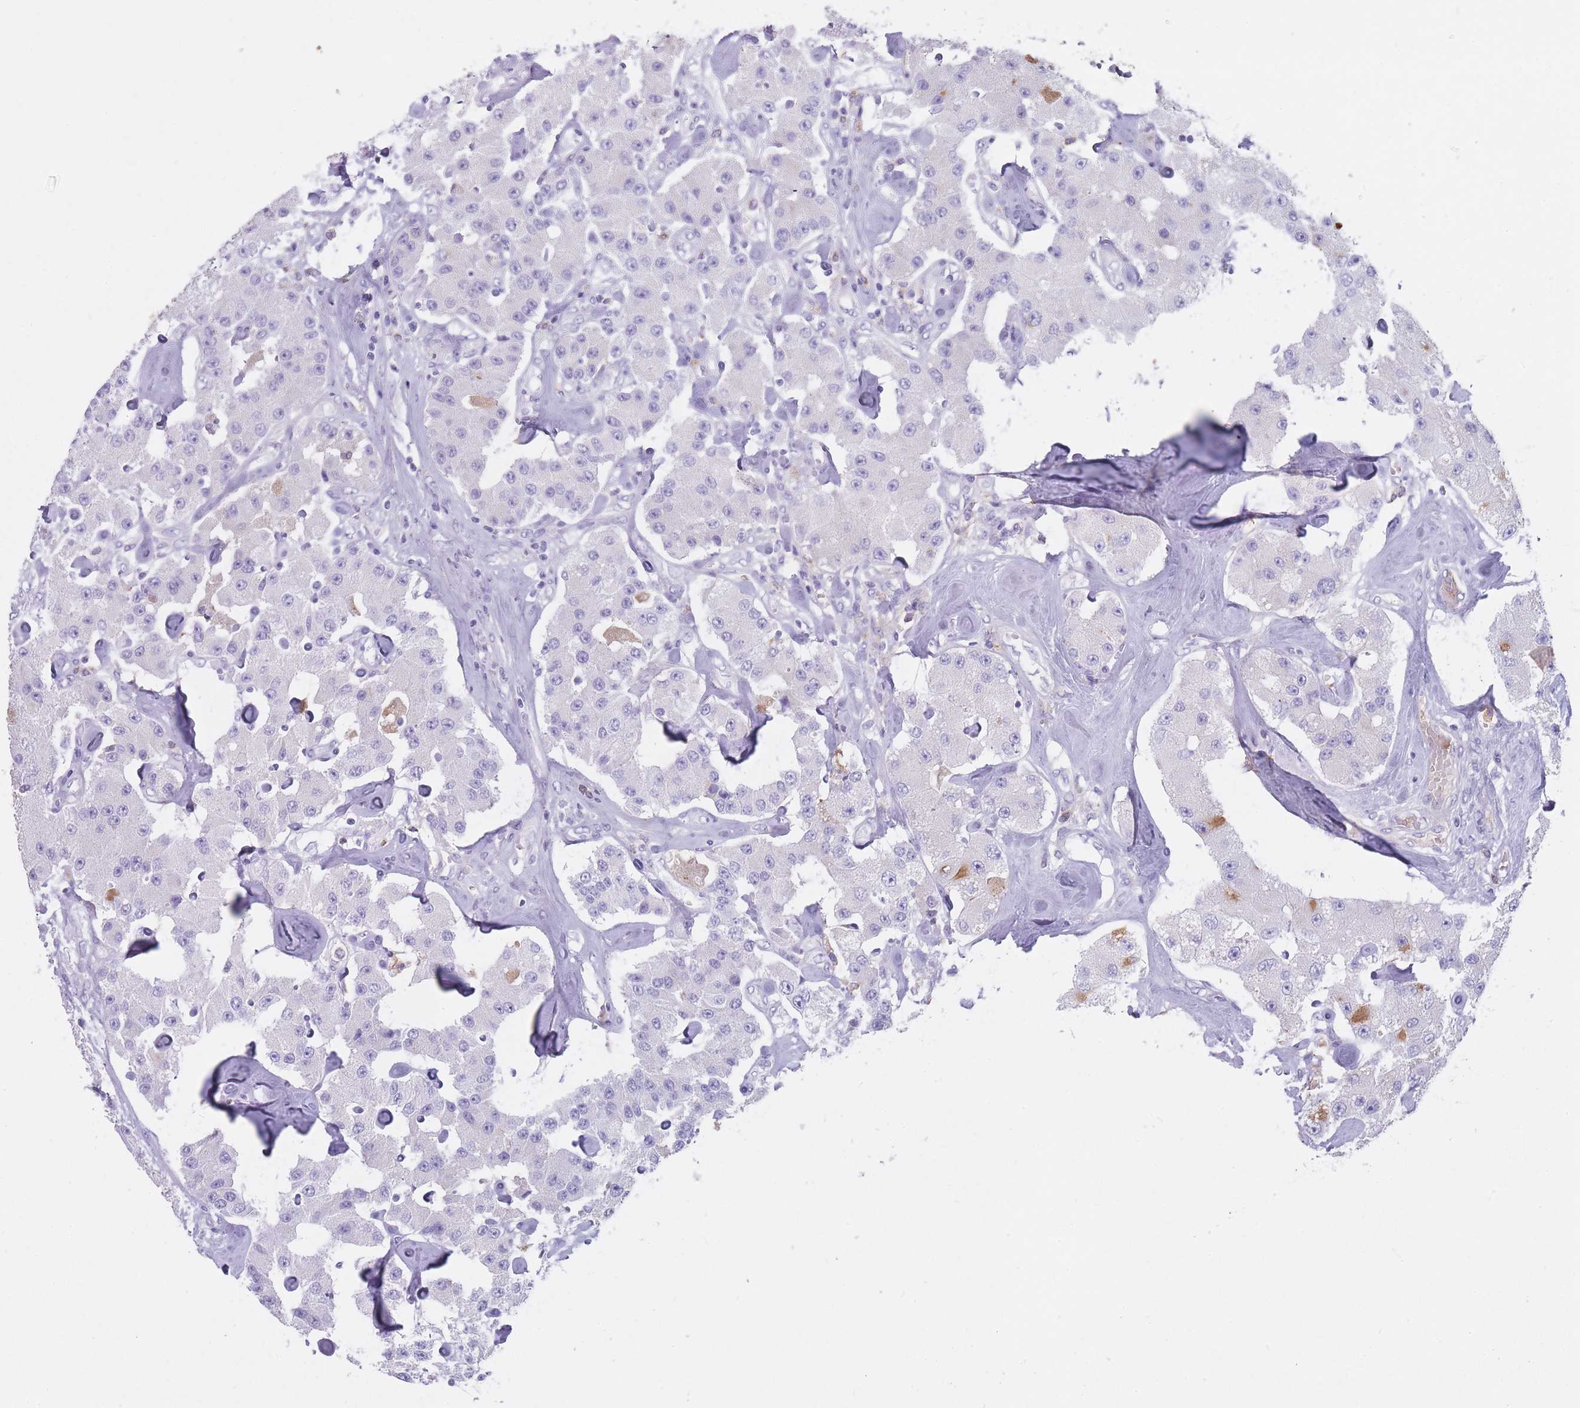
{"staining": {"intensity": "moderate", "quantity": "<25%", "location": "cytoplasmic/membranous"}, "tissue": "carcinoid", "cell_type": "Tumor cells", "image_type": "cancer", "snomed": [{"axis": "morphology", "description": "Carcinoid, malignant, NOS"}, {"axis": "topography", "description": "Pancreas"}], "caption": "High-magnification brightfield microscopy of carcinoid (malignant) stained with DAB (3,3'-diaminobenzidine) (brown) and counterstained with hematoxylin (blue). tumor cells exhibit moderate cytoplasmic/membranous expression is seen in about<25% of cells.", "gene": "CR1L", "patient": {"sex": "male", "age": 41}}